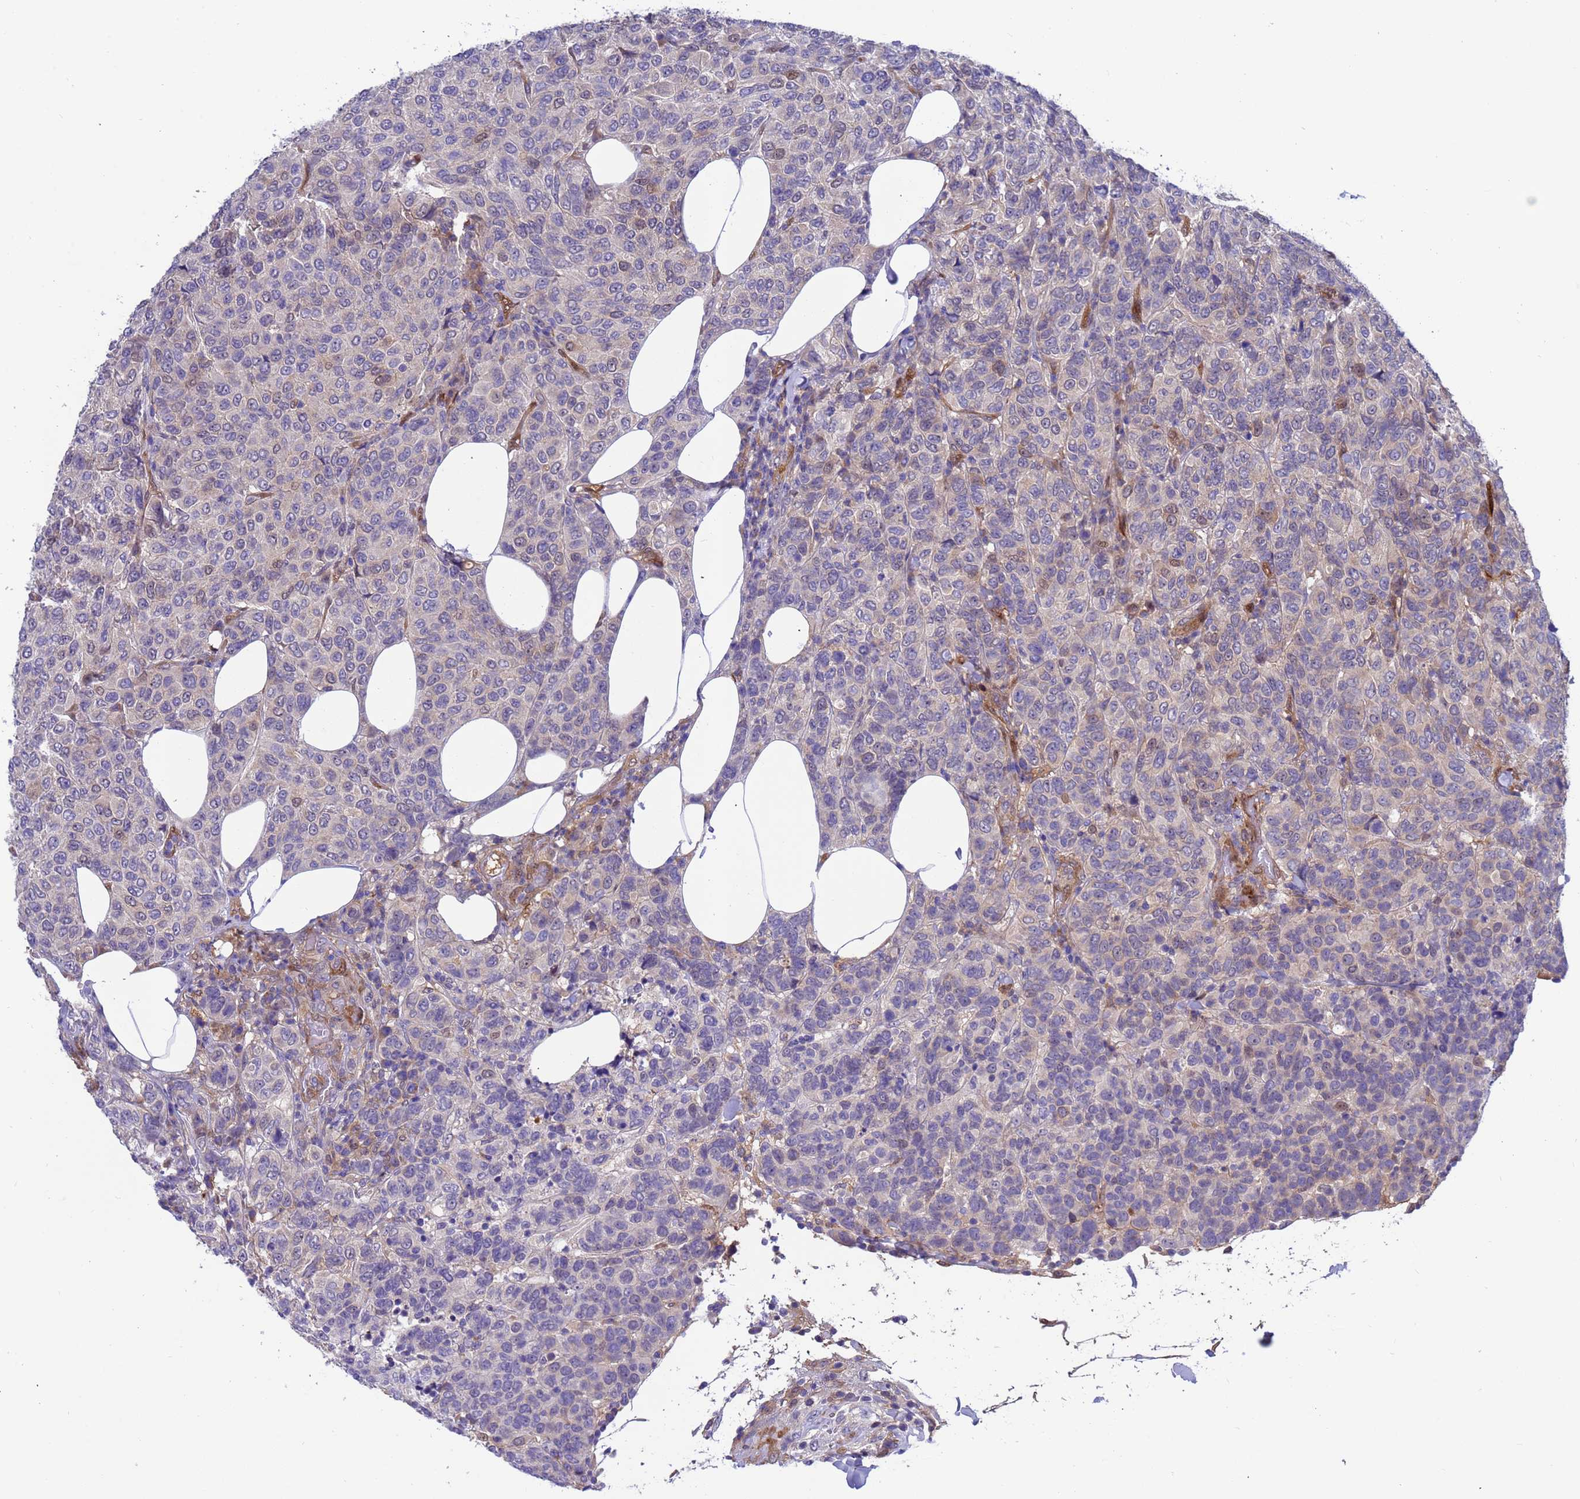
{"staining": {"intensity": "negative", "quantity": "none", "location": "none"}, "tissue": "breast cancer", "cell_type": "Tumor cells", "image_type": "cancer", "snomed": [{"axis": "morphology", "description": "Duct carcinoma"}, {"axis": "topography", "description": "Breast"}], "caption": "A micrograph of human breast infiltrating ductal carcinoma is negative for staining in tumor cells. (Immunohistochemistry, brightfield microscopy, high magnification).", "gene": "FOXRED1", "patient": {"sex": "female", "age": 55}}